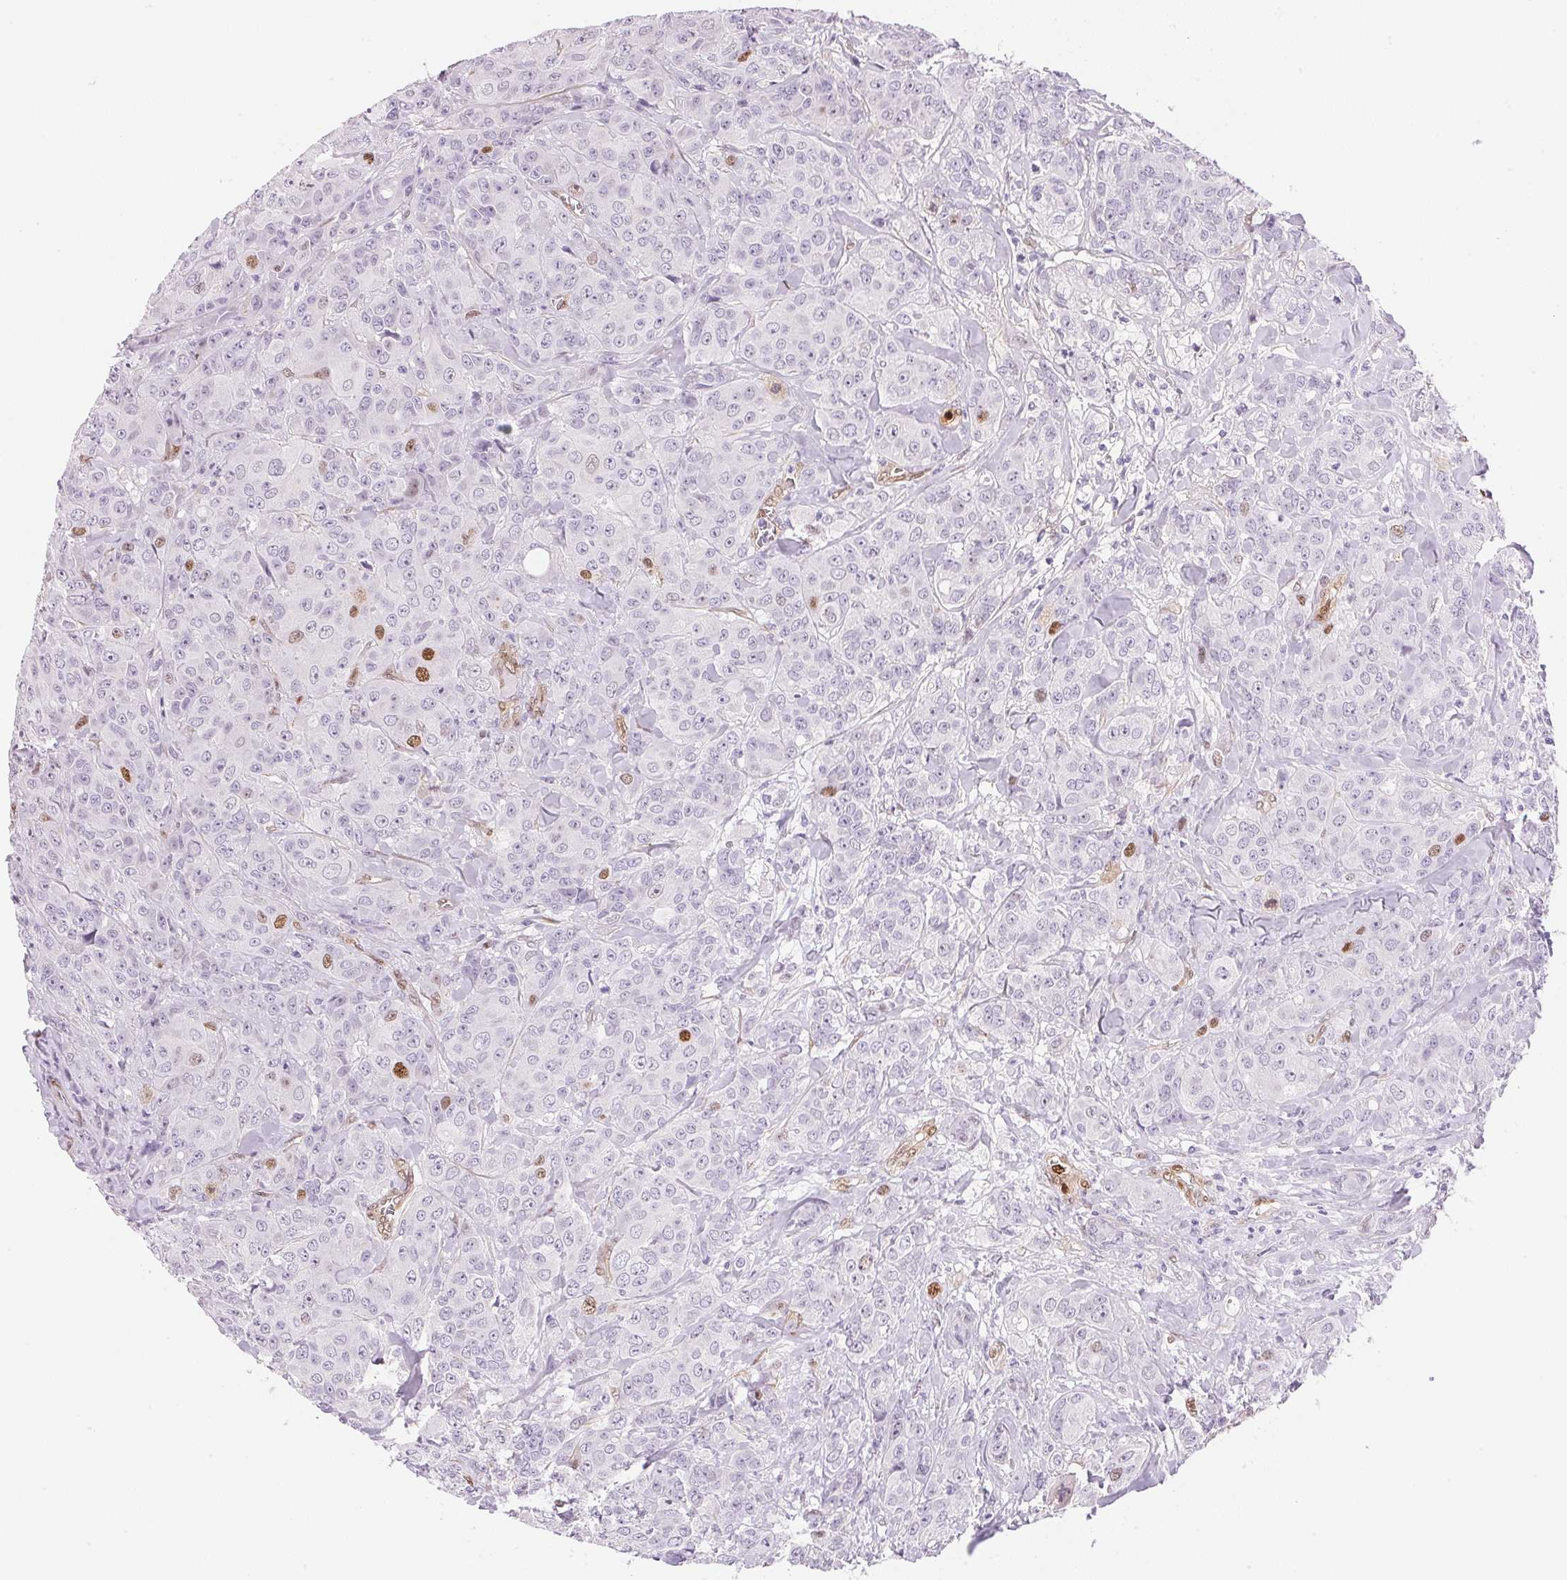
{"staining": {"intensity": "strong", "quantity": "<25%", "location": "nuclear"}, "tissue": "breast cancer", "cell_type": "Tumor cells", "image_type": "cancer", "snomed": [{"axis": "morphology", "description": "Normal tissue, NOS"}, {"axis": "morphology", "description": "Duct carcinoma"}, {"axis": "topography", "description": "Breast"}], "caption": "Breast cancer tissue displays strong nuclear expression in about <25% of tumor cells", "gene": "SMTN", "patient": {"sex": "female", "age": 43}}